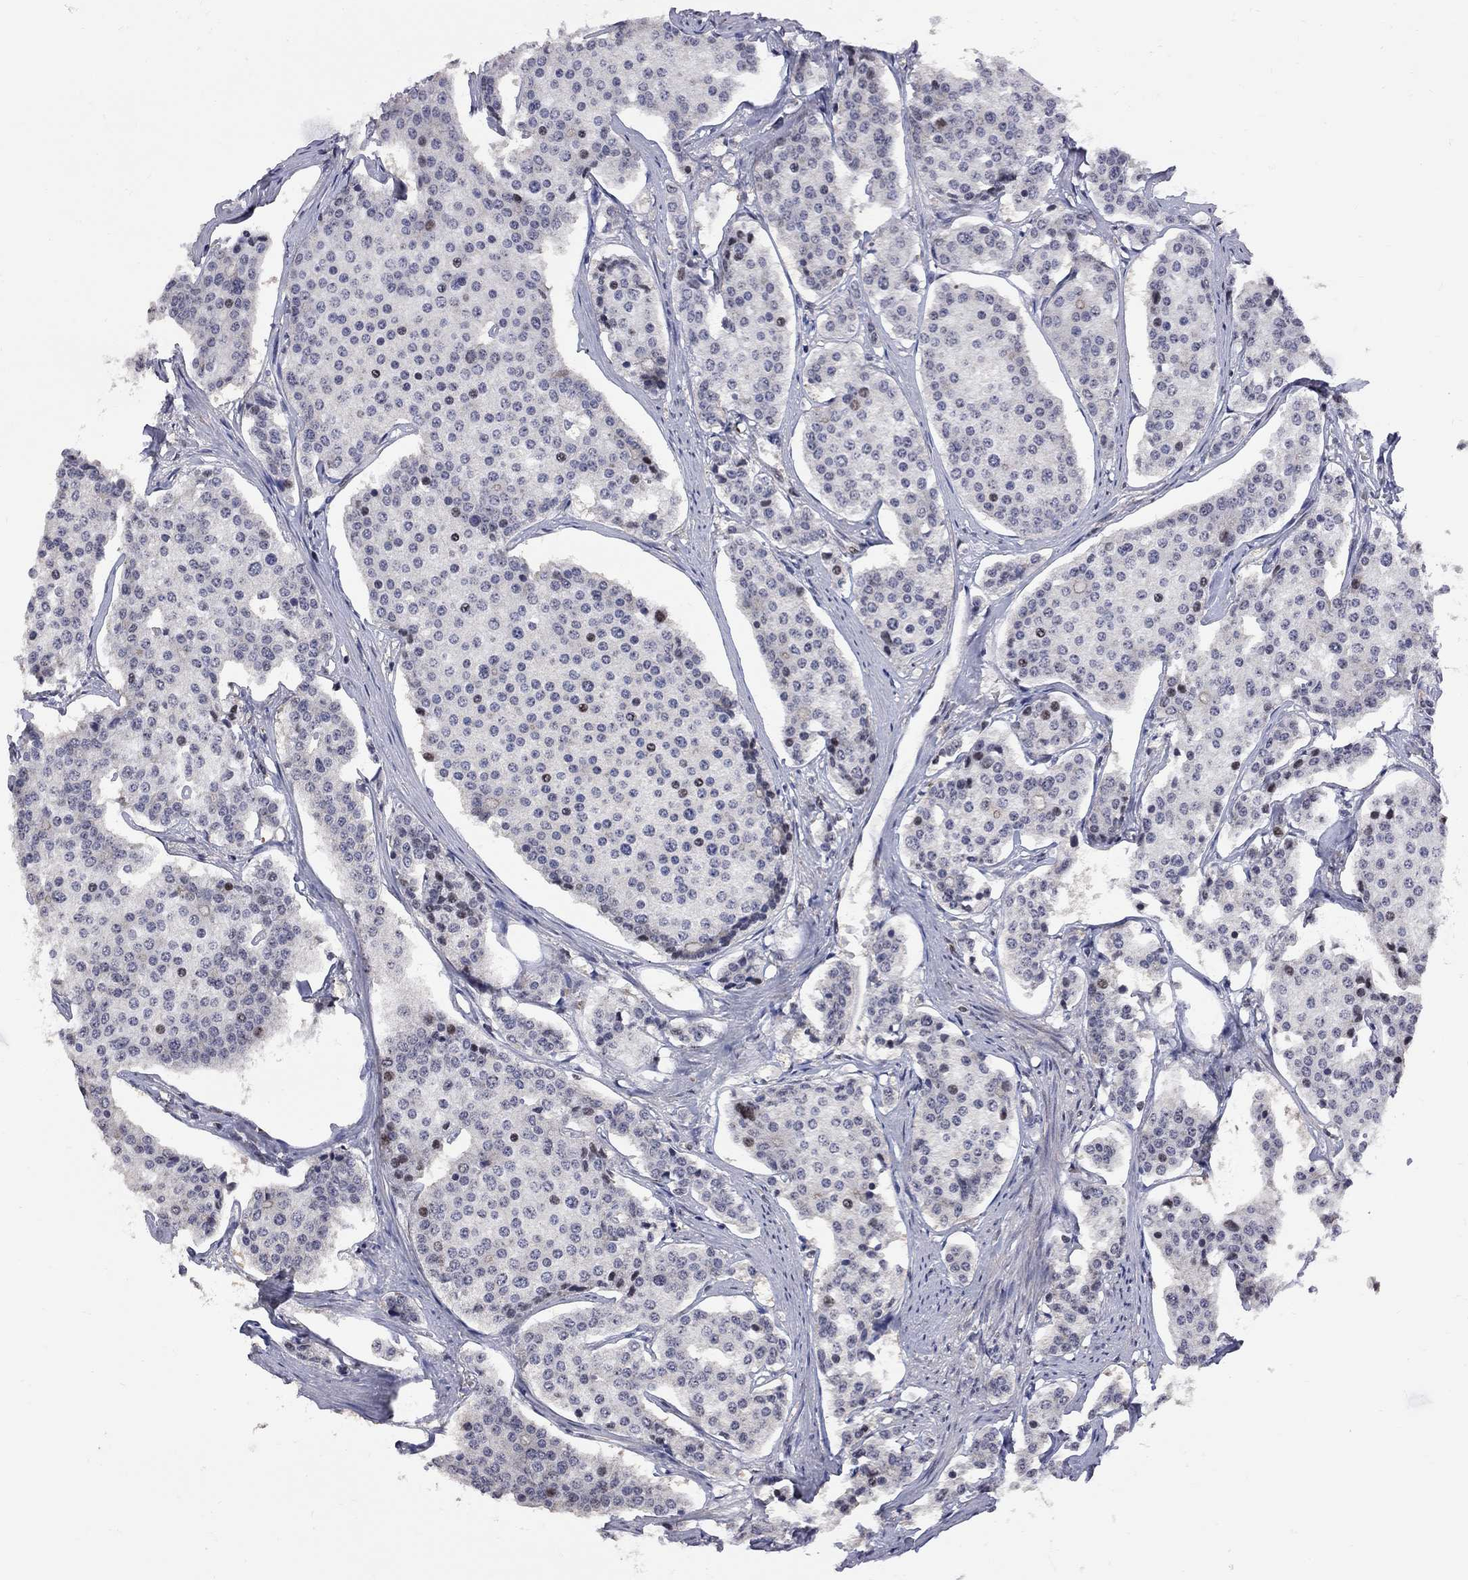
{"staining": {"intensity": "moderate", "quantity": "<25%", "location": "nuclear"}, "tissue": "carcinoid", "cell_type": "Tumor cells", "image_type": "cancer", "snomed": [{"axis": "morphology", "description": "Carcinoid, malignant, NOS"}, {"axis": "topography", "description": "Small intestine"}], "caption": "Immunohistochemistry (IHC) micrograph of neoplastic tissue: human malignant carcinoid stained using immunohistochemistry (IHC) reveals low levels of moderate protein expression localized specifically in the nuclear of tumor cells, appearing as a nuclear brown color.", "gene": "DHX33", "patient": {"sex": "female", "age": 65}}